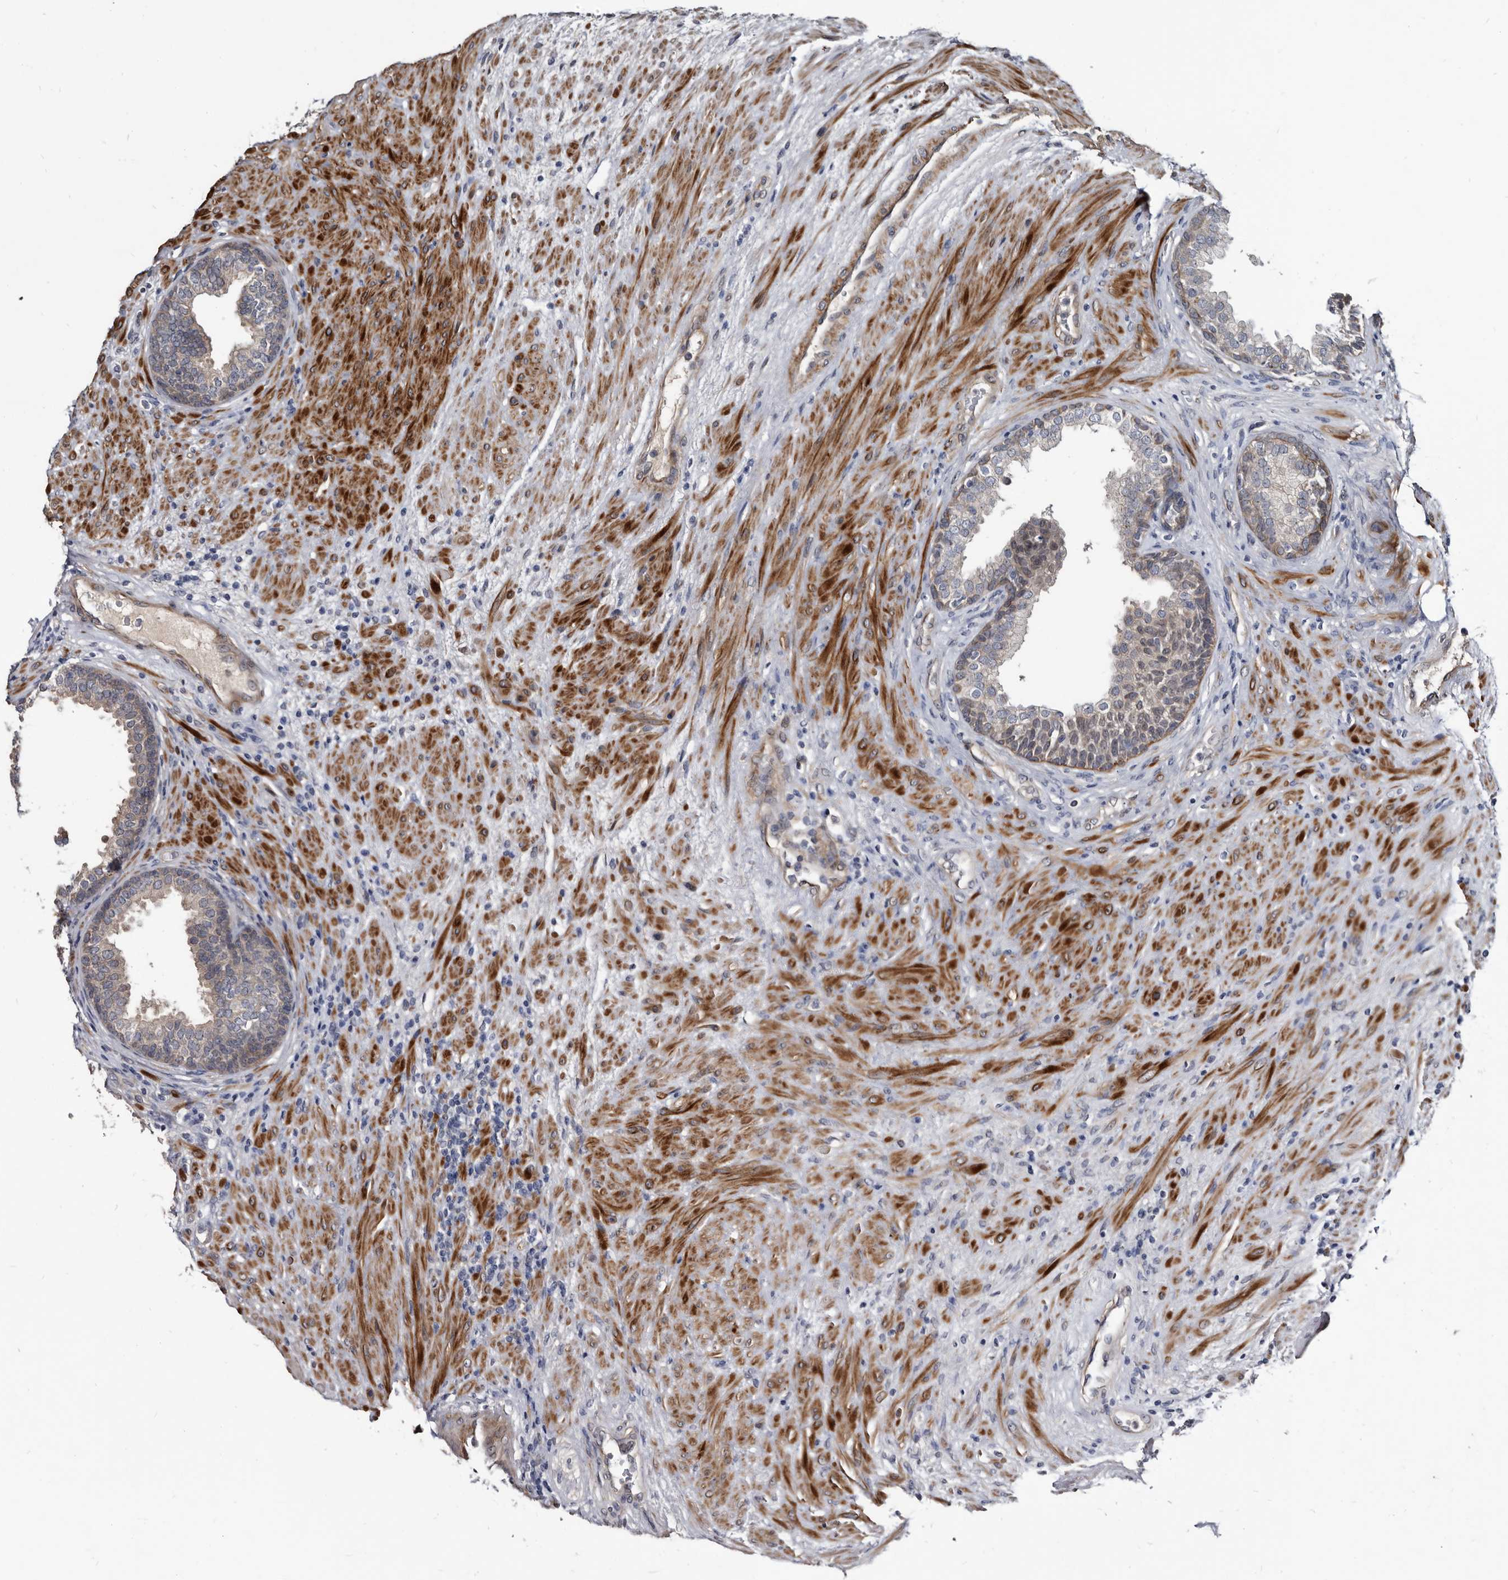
{"staining": {"intensity": "weak", "quantity": "<25%", "location": "cytoplasmic/membranous"}, "tissue": "prostate", "cell_type": "Glandular cells", "image_type": "normal", "snomed": [{"axis": "morphology", "description": "Normal tissue, NOS"}, {"axis": "topography", "description": "Prostate"}], "caption": "A micrograph of prostate stained for a protein reveals no brown staining in glandular cells. (DAB (3,3'-diaminobenzidine) immunohistochemistry visualized using brightfield microscopy, high magnification).", "gene": "PROM1", "patient": {"sex": "male", "age": 76}}